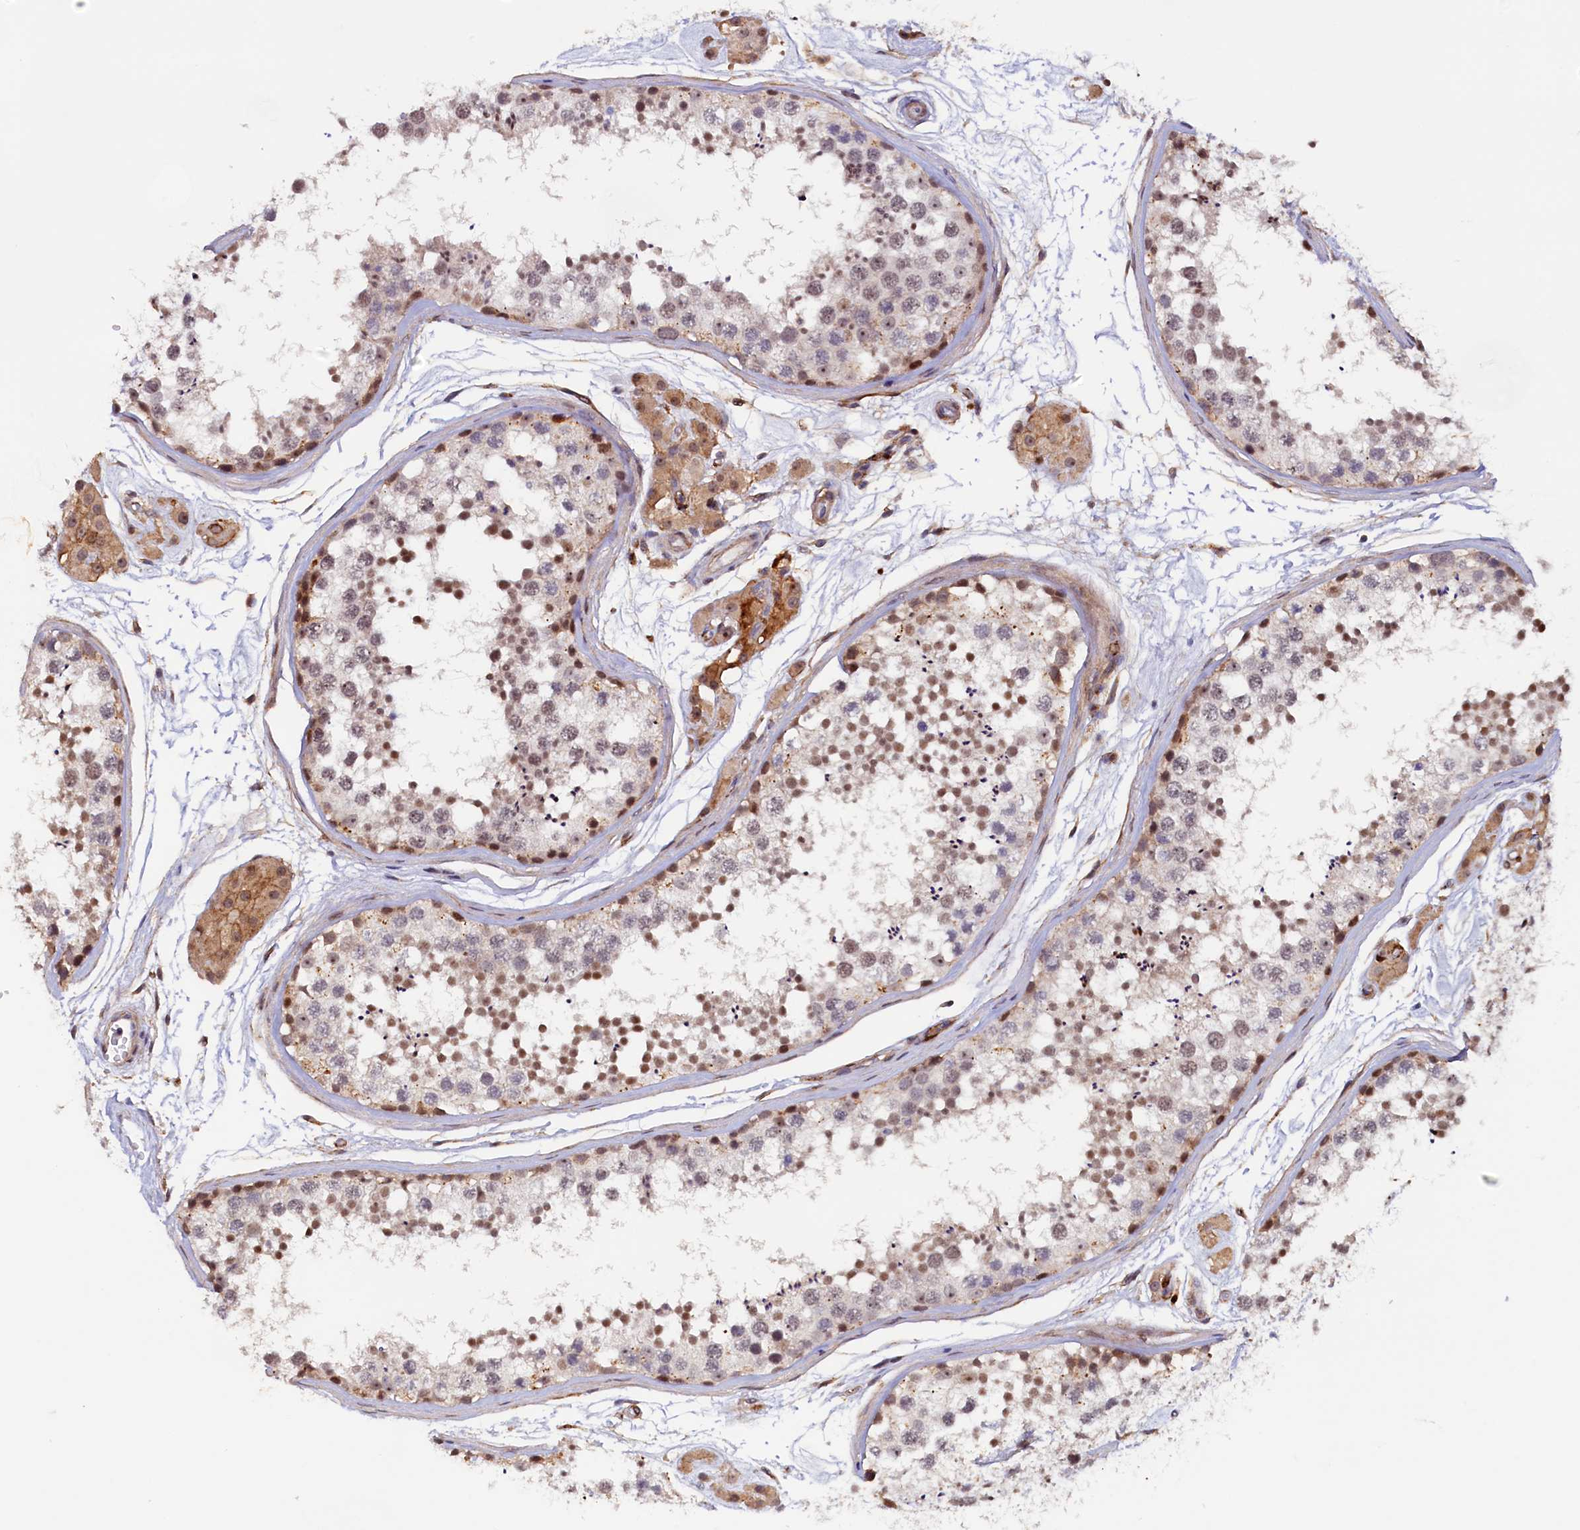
{"staining": {"intensity": "moderate", "quantity": ">75%", "location": "nuclear"}, "tissue": "testis", "cell_type": "Cells in seminiferous ducts", "image_type": "normal", "snomed": [{"axis": "morphology", "description": "Normal tissue, NOS"}, {"axis": "topography", "description": "Testis"}], "caption": "This photomicrograph demonstrates immunohistochemistry staining of normal human testis, with medium moderate nuclear expression in approximately >75% of cells in seminiferous ducts.", "gene": "PACSIN3", "patient": {"sex": "male", "age": 56}}